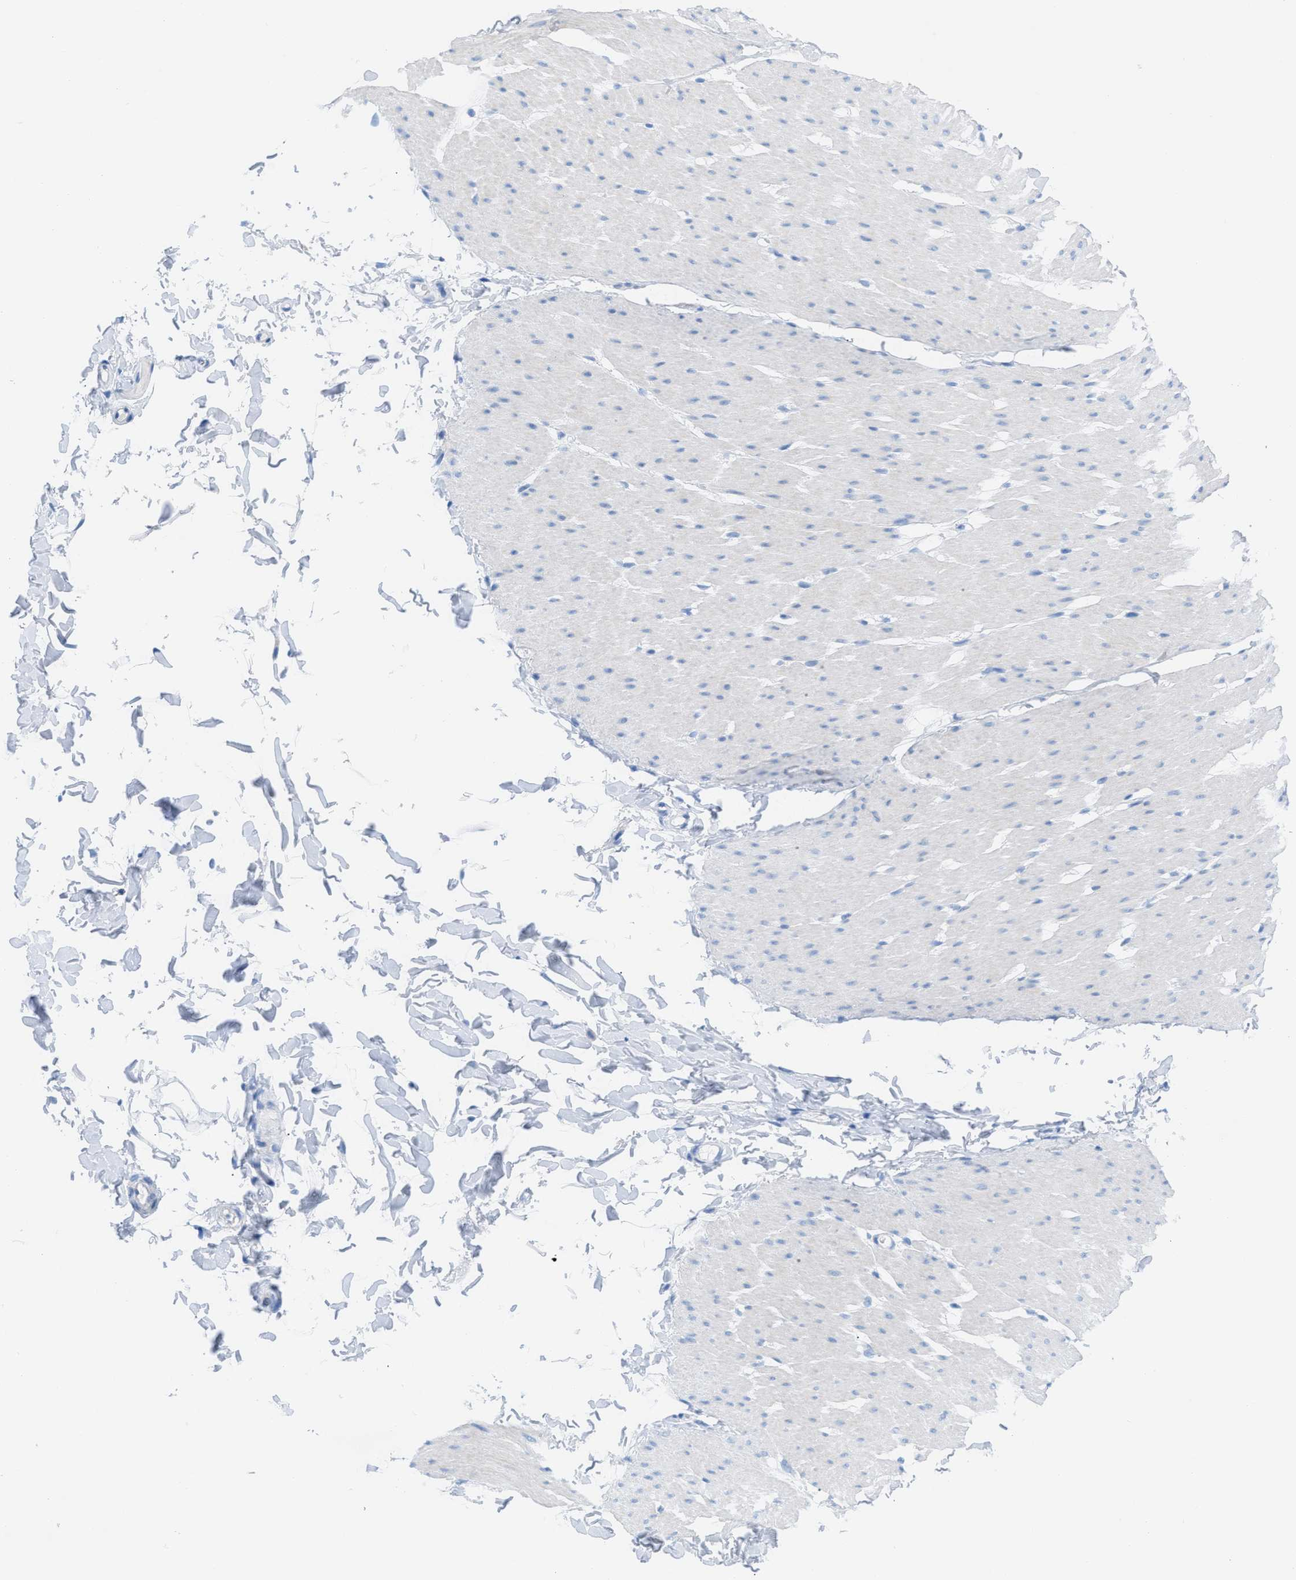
{"staining": {"intensity": "negative", "quantity": "none", "location": "none"}, "tissue": "smooth muscle", "cell_type": "Smooth muscle cells", "image_type": "normal", "snomed": [{"axis": "morphology", "description": "Normal tissue, NOS"}, {"axis": "topography", "description": "Smooth muscle"}, {"axis": "topography", "description": "Colon"}], "caption": "DAB immunohistochemical staining of normal human smooth muscle reveals no significant positivity in smooth muscle cells.", "gene": "TCL1A", "patient": {"sex": "male", "age": 67}}